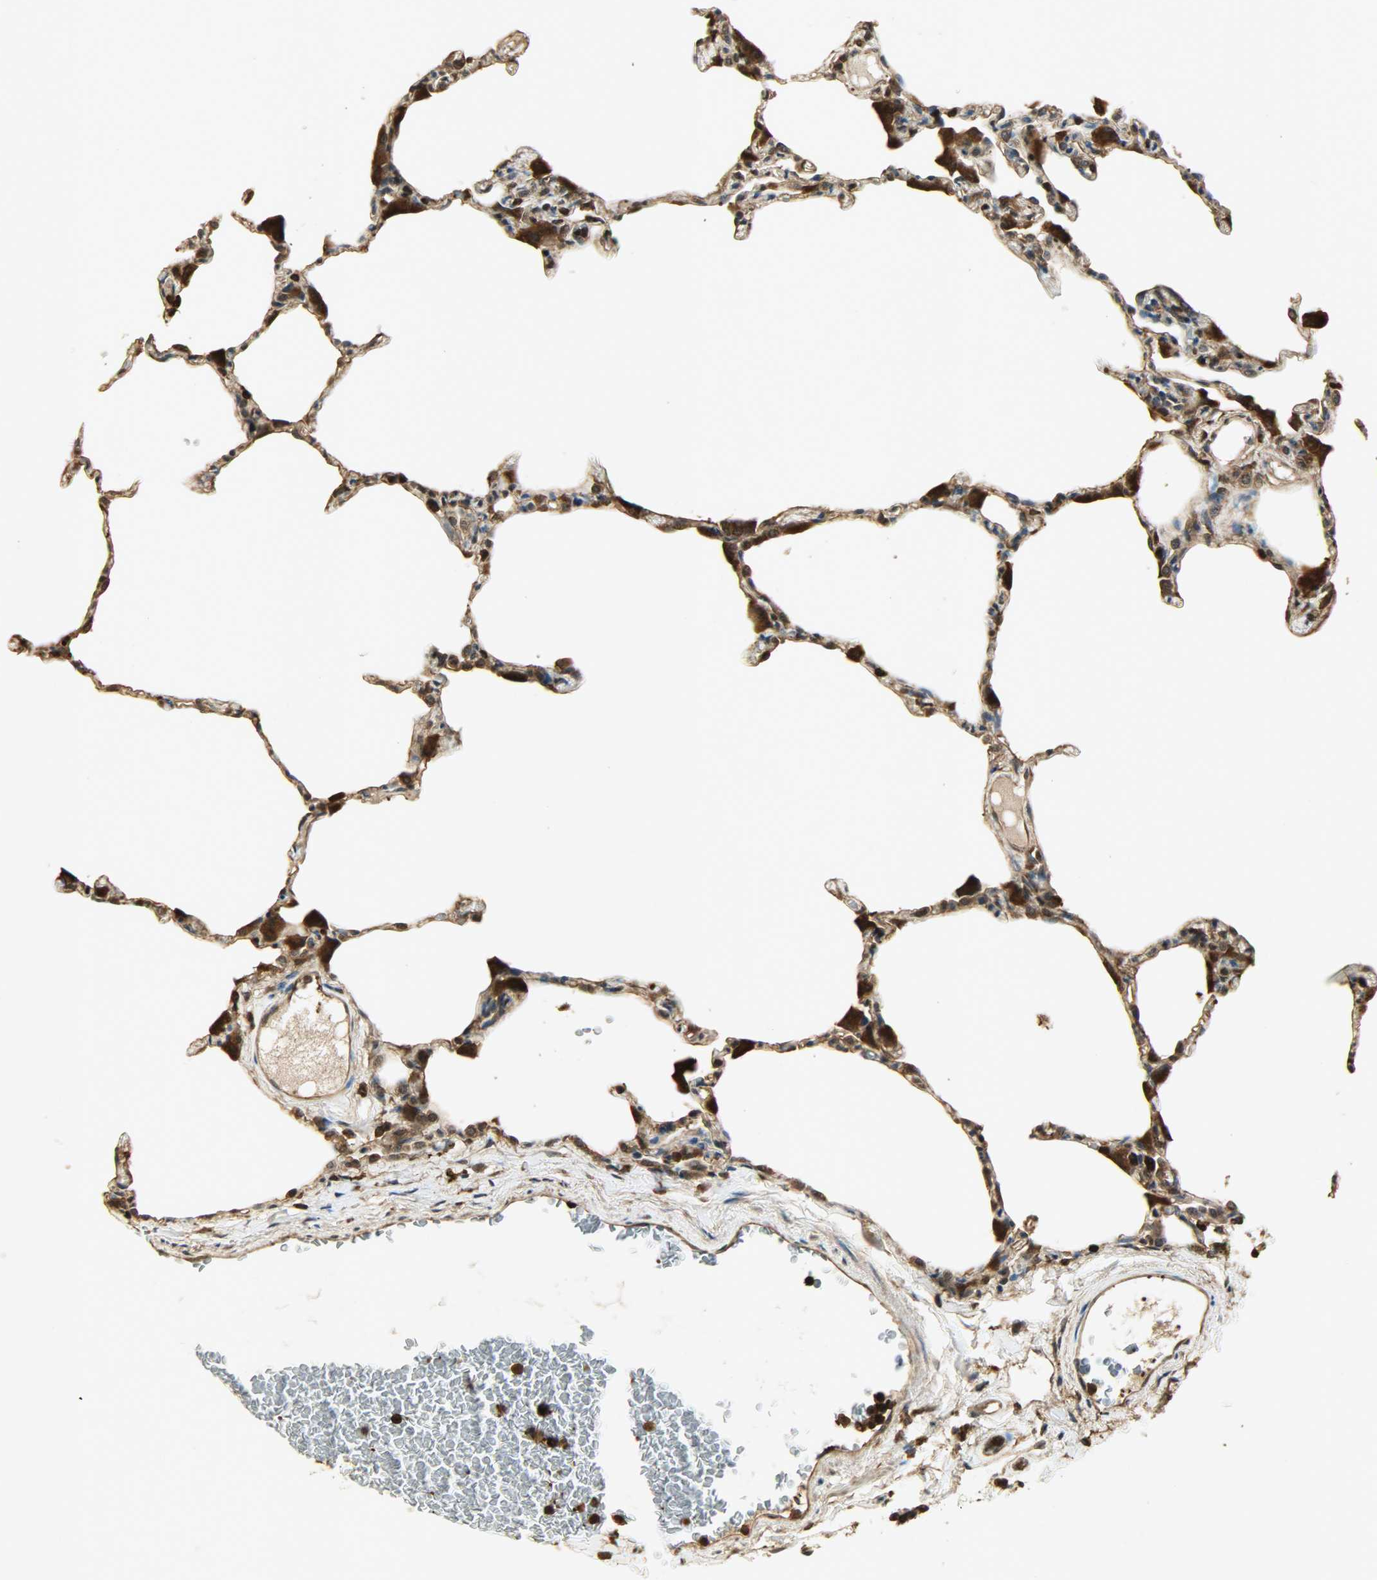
{"staining": {"intensity": "moderate", "quantity": ">75%", "location": "cytoplasmic/membranous,nuclear"}, "tissue": "lung", "cell_type": "Alveolar cells", "image_type": "normal", "snomed": [{"axis": "morphology", "description": "Normal tissue, NOS"}, {"axis": "topography", "description": "Lung"}], "caption": "High-magnification brightfield microscopy of unremarkable lung stained with DAB (brown) and counterstained with hematoxylin (blue). alveolar cells exhibit moderate cytoplasmic/membranous,nuclear expression is seen in approximately>75% of cells. (DAB (3,3'-diaminobenzidine) IHC, brown staining for protein, blue staining for nuclei).", "gene": "YWHAZ", "patient": {"sex": "female", "age": 49}}